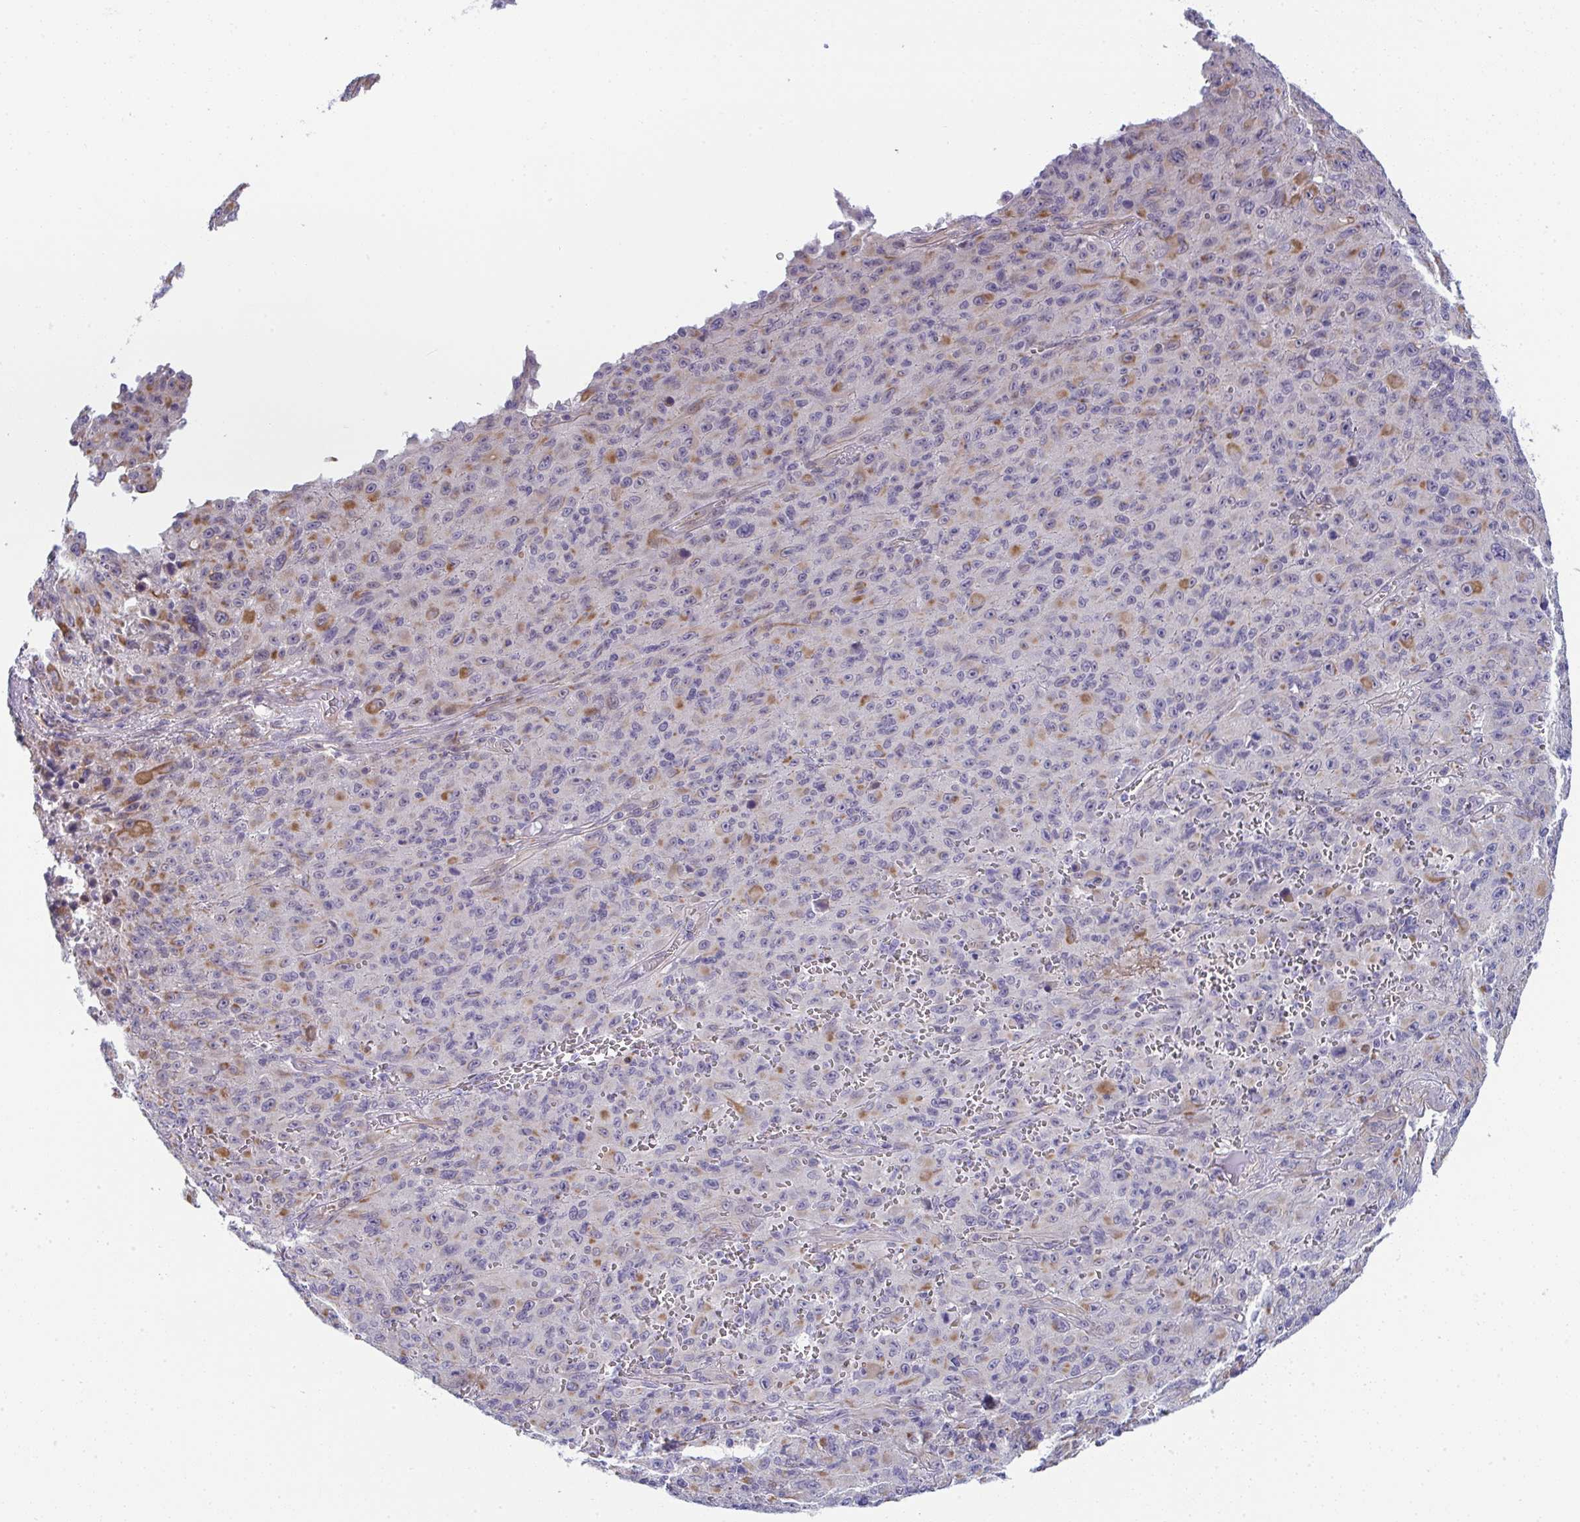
{"staining": {"intensity": "moderate", "quantity": "<25%", "location": "cytoplasmic/membranous"}, "tissue": "melanoma", "cell_type": "Tumor cells", "image_type": "cancer", "snomed": [{"axis": "morphology", "description": "Malignant melanoma, NOS"}, {"axis": "topography", "description": "Skin"}], "caption": "Immunohistochemical staining of melanoma reveals moderate cytoplasmic/membranous protein staining in about <25% of tumor cells.", "gene": "MYL12A", "patient": {"sex": "male", "age": 46}}